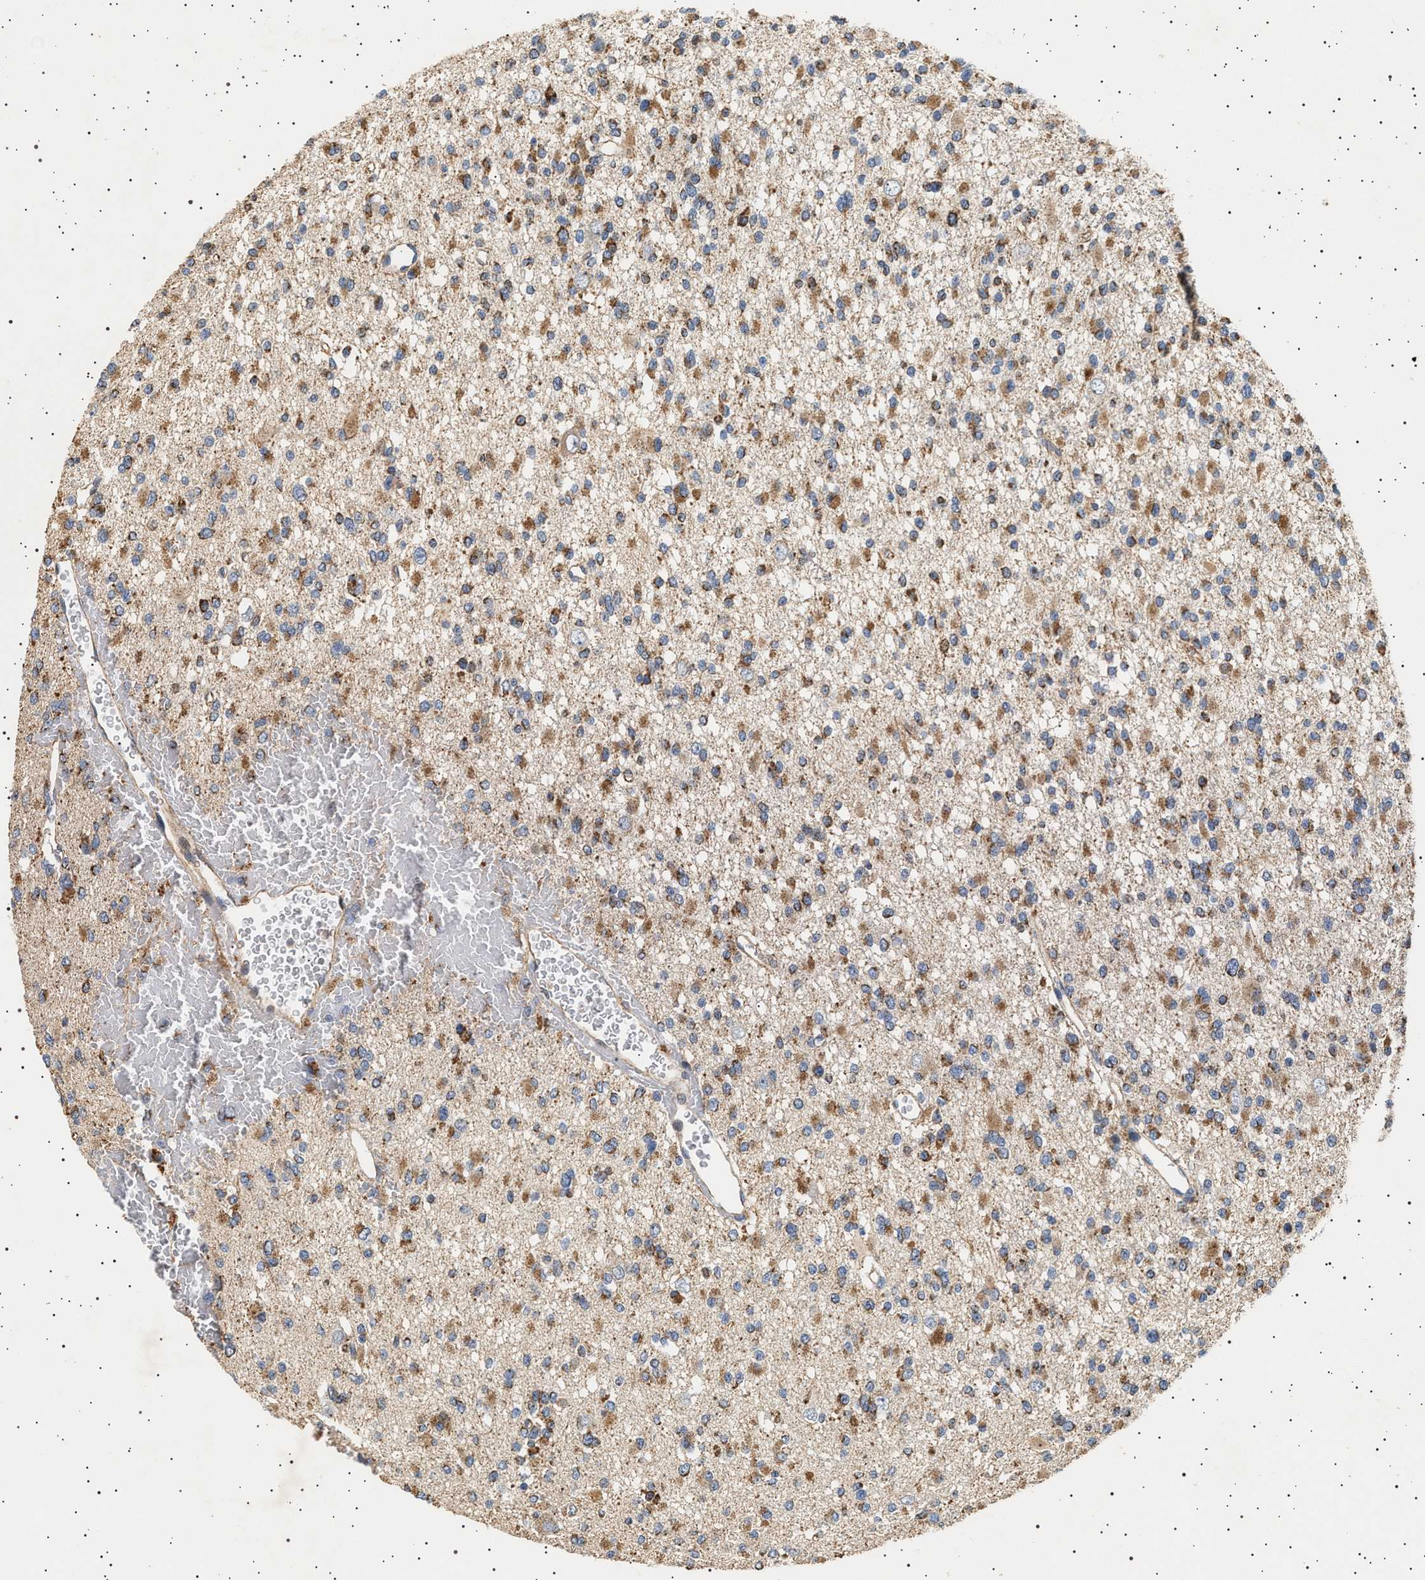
{"staining": {"intensity": "moderate", "quantity": ">75%", "location": "cytoplasmic/membranous"}, "tissue": "glioma", "cell_type": "Tumor cells", "image_type": "cancer", "snomed": [{"axis": "morphology", "description": "Glioma, malignant, Low grade"}, {"axis": "topography", "description": "Brain"}], "caption": "DAB (3,3'-diaminobenzidine) immunohistochemical staining of malignant low-grade glioma displays moderate cytoplasmic/membranous protein expression in approximately >75% of tumor cells. (IHC, brightfield microscopy, high magnification).", "gene": "TRUB2", "patient": {"sex": "female", "age": 22}}